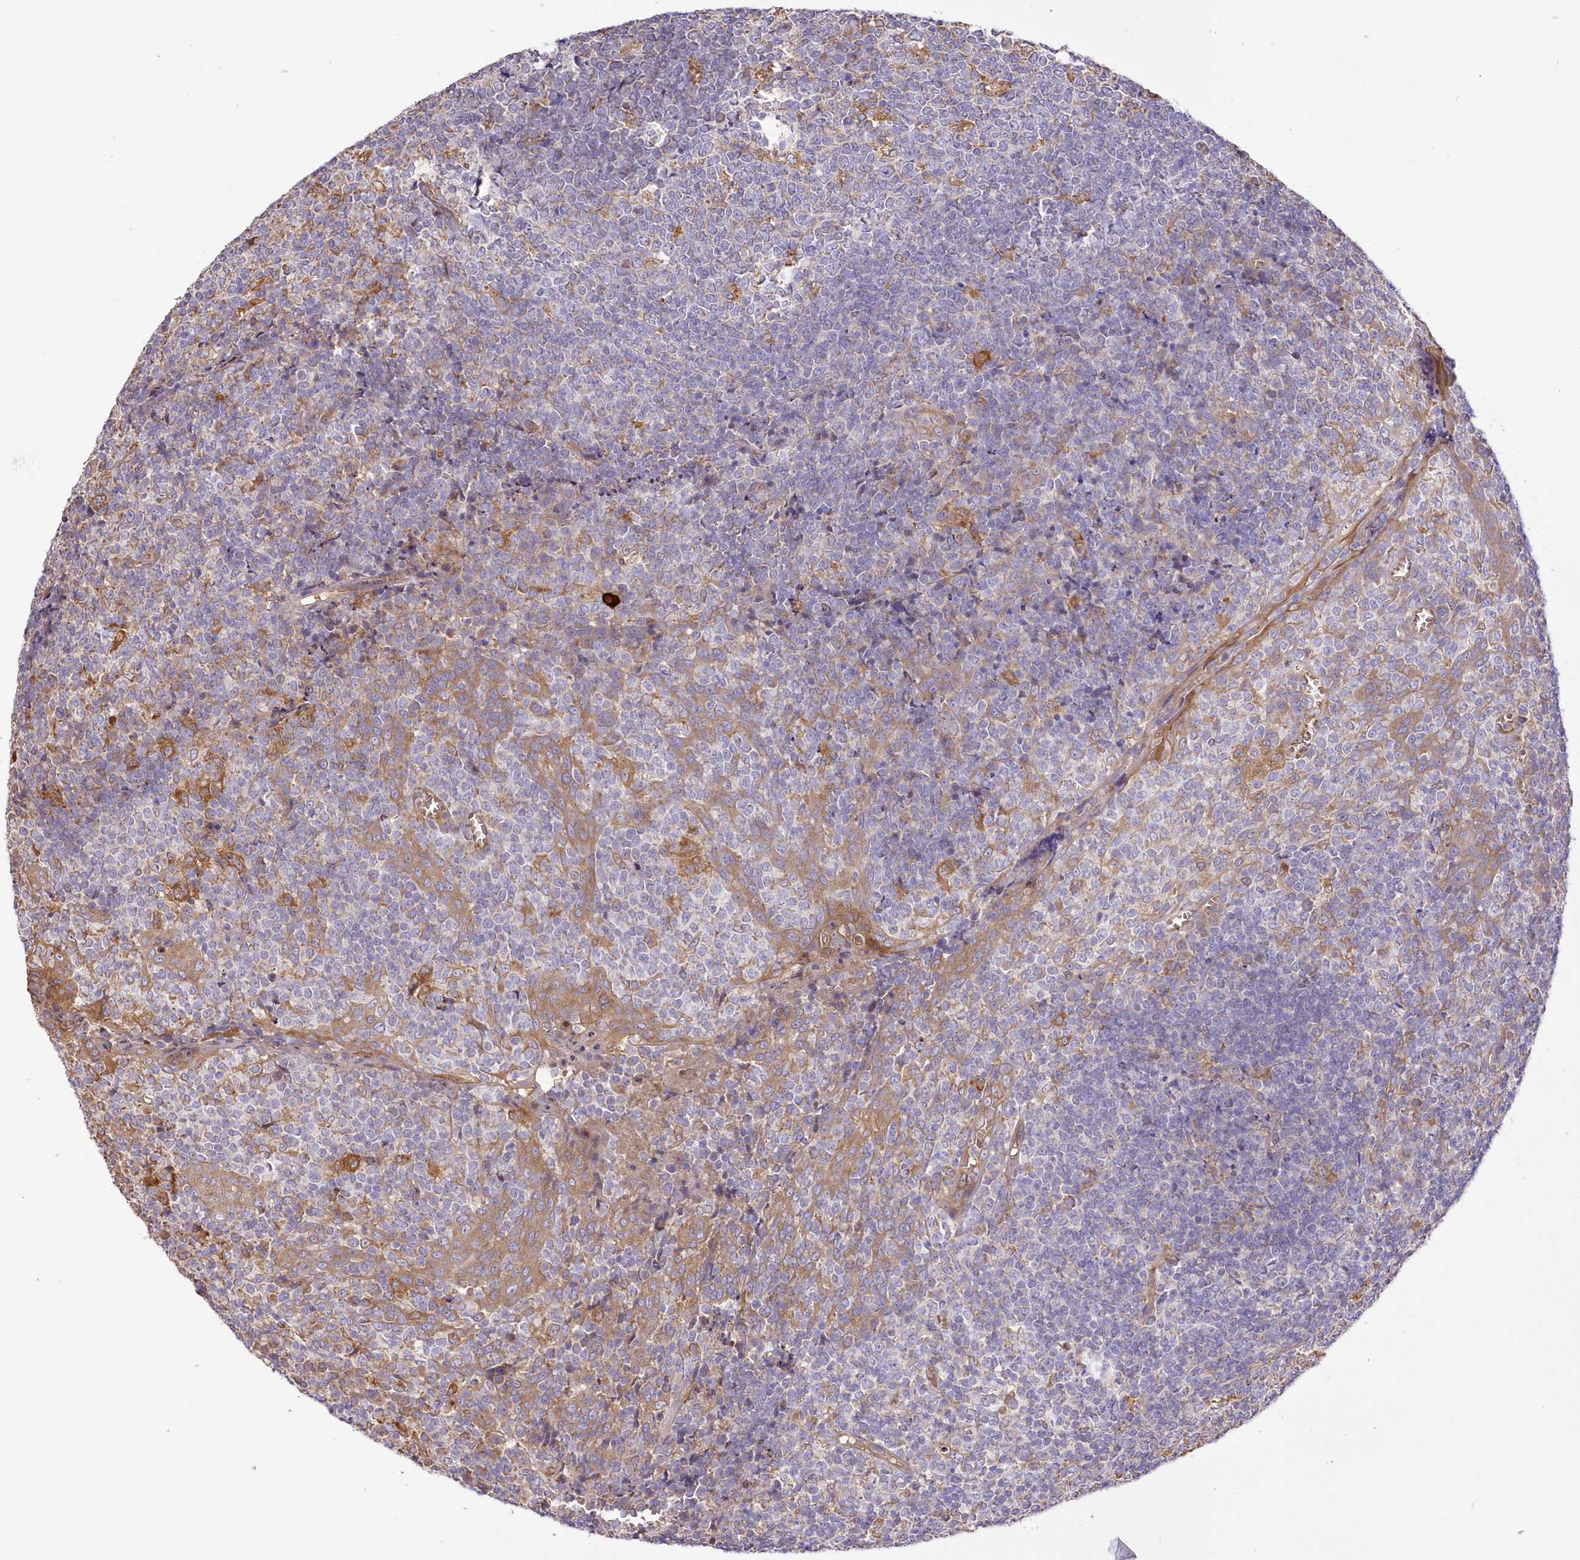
{"staining": {"intensity": "negative", "quantity": "none", "location": "none"}, "tissue": "tonsil", "cell_type": "Germinal center cells", "image_type": "normal", "snomed": [{"axis": "morphology", "description": "Normal tissue, NOS"}, {"axis": "topography", "description": "Tonsil"}], "caption": "DAB (3,3'-diaminobenzidine) immunohistochemical staining of normal human tonsil reveals no significant positivity in germinal center cells. (DAB (3,3'-diaminobenzidine) immunohistochemistry (IHC) visualized using brightfield microscopy, high magnification).", "gene": "FCHO2", "patient": {"sex": "female", "age": 19}}